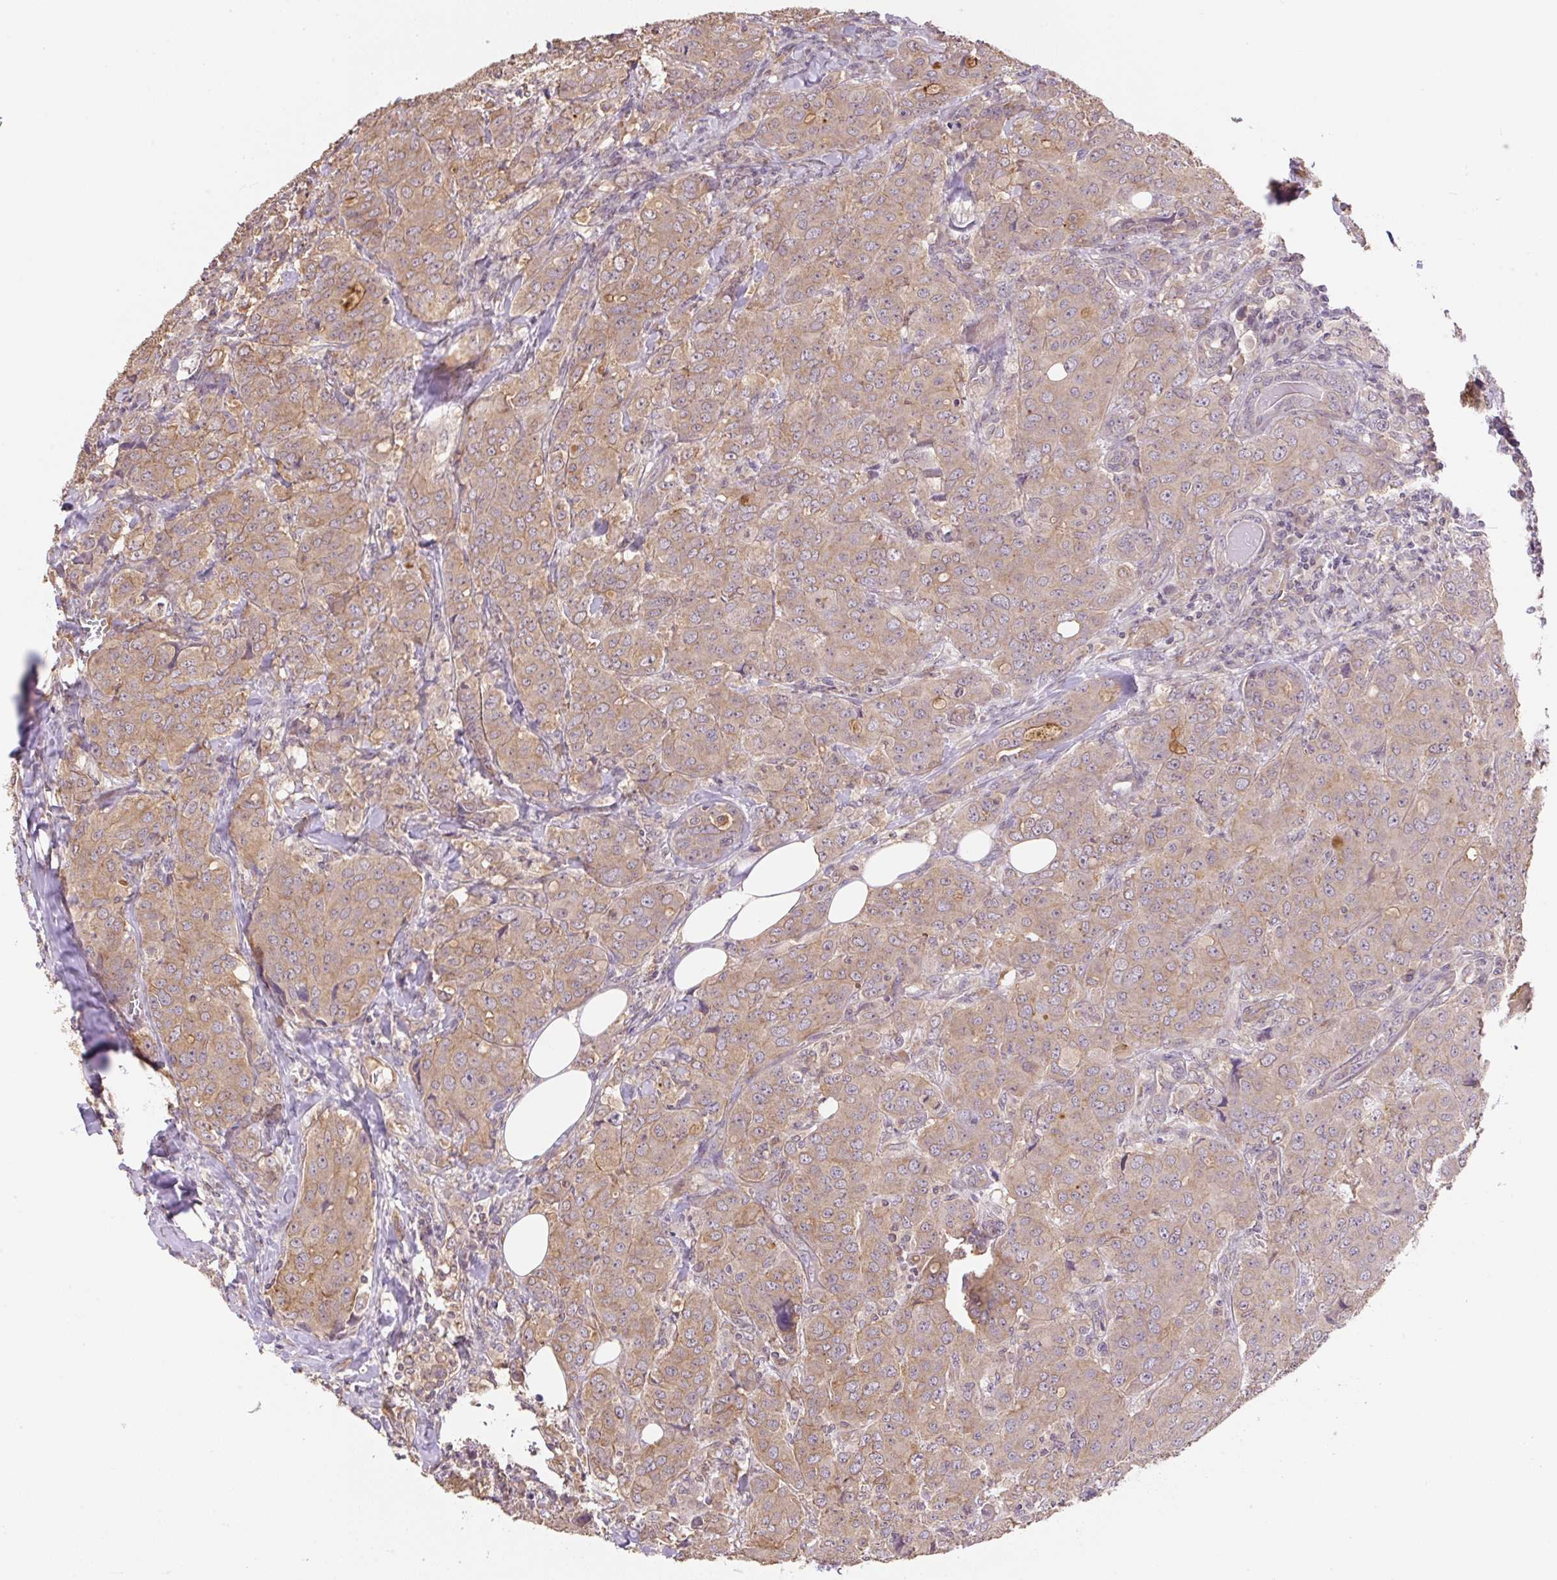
{"staining": {"intensity": "weak", "quantity": ">75%", "location": "cytoplasmic/membranous"}, "tissue": "breast cancer", "cell_type": "Tumor cells", "image_type": "cancer", "snomed": [{"axis": "morphology", "description": "Duct carcinoma"}, {"axis": "topography", "description": "Breast"}], "caption": "The immunohistochemical stain shows weak cytoplasmic/membranous positivity in tumor cells of breast cancer (intraductal carcinoma) tissue. The staining was performed using DAB (3,3'-diaminobenzidine), with brown indicating positive protein expression. Nuclei are stained blue with hematoxylin.", "gene": "COX8A", "patient": {"sex": "female", "age": 43}}